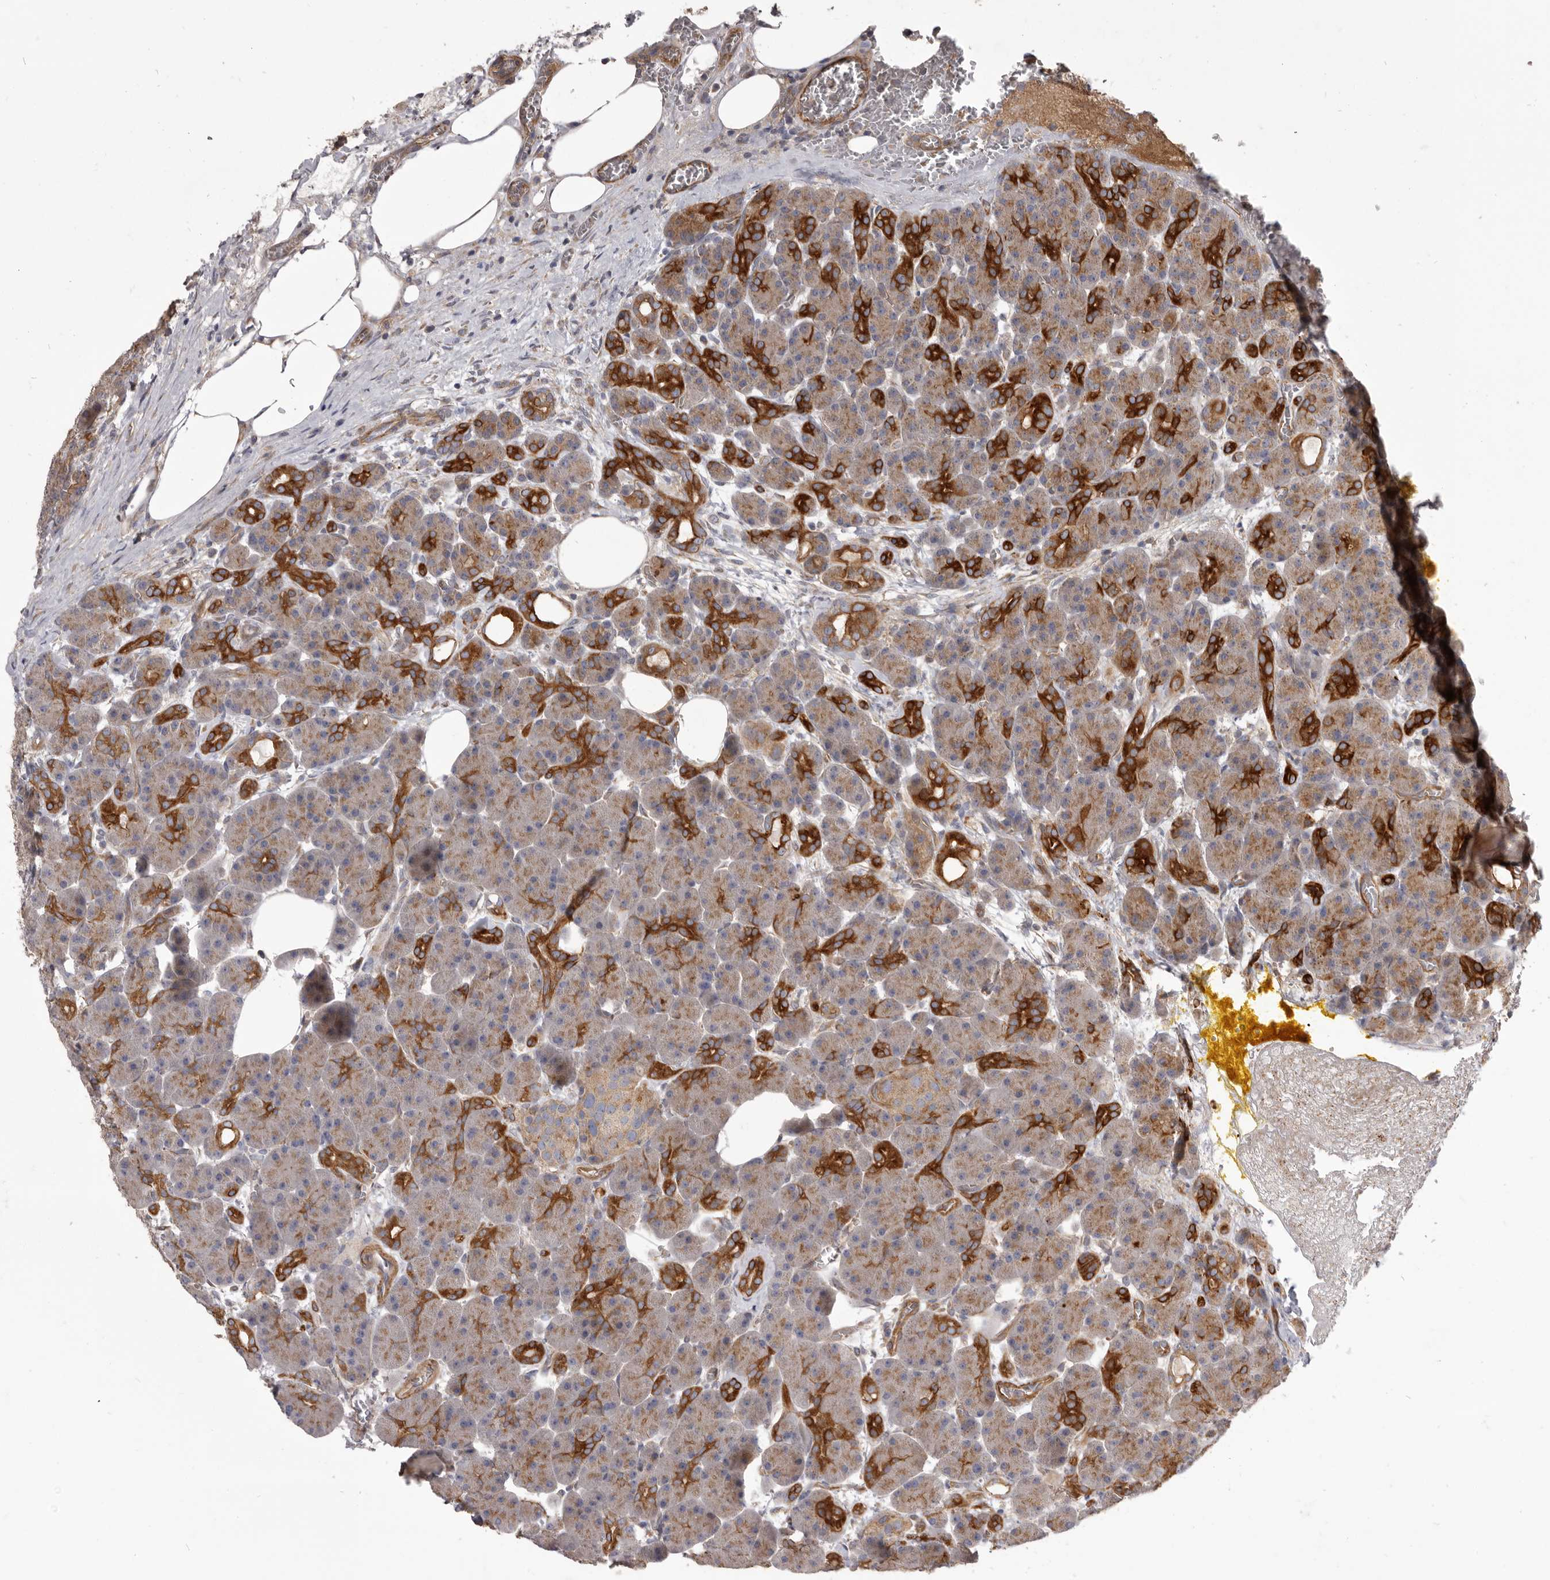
{"staining": {"intensity": "strong", "quantity": "25%-75%", "location": "cytoplasmic/membranous"}, "tissue": "pancreas", "cell_type": "Exocrine glandular cells", "image_type": "normal", "snomed": [{"axis": "morphology", "description": "Normal tissue, NOS"}, {"axis": "topography", "description": "Pancreas"}], "caption": "About 25%-75% of exocrine glandular cells in unremarkable pancreas display strong cytoplasmic/membranous protein positivity as visualized by brown immunohistochemical staining.", "gene": "VPS45", "patient": {"sex": "male", "age": 63}}